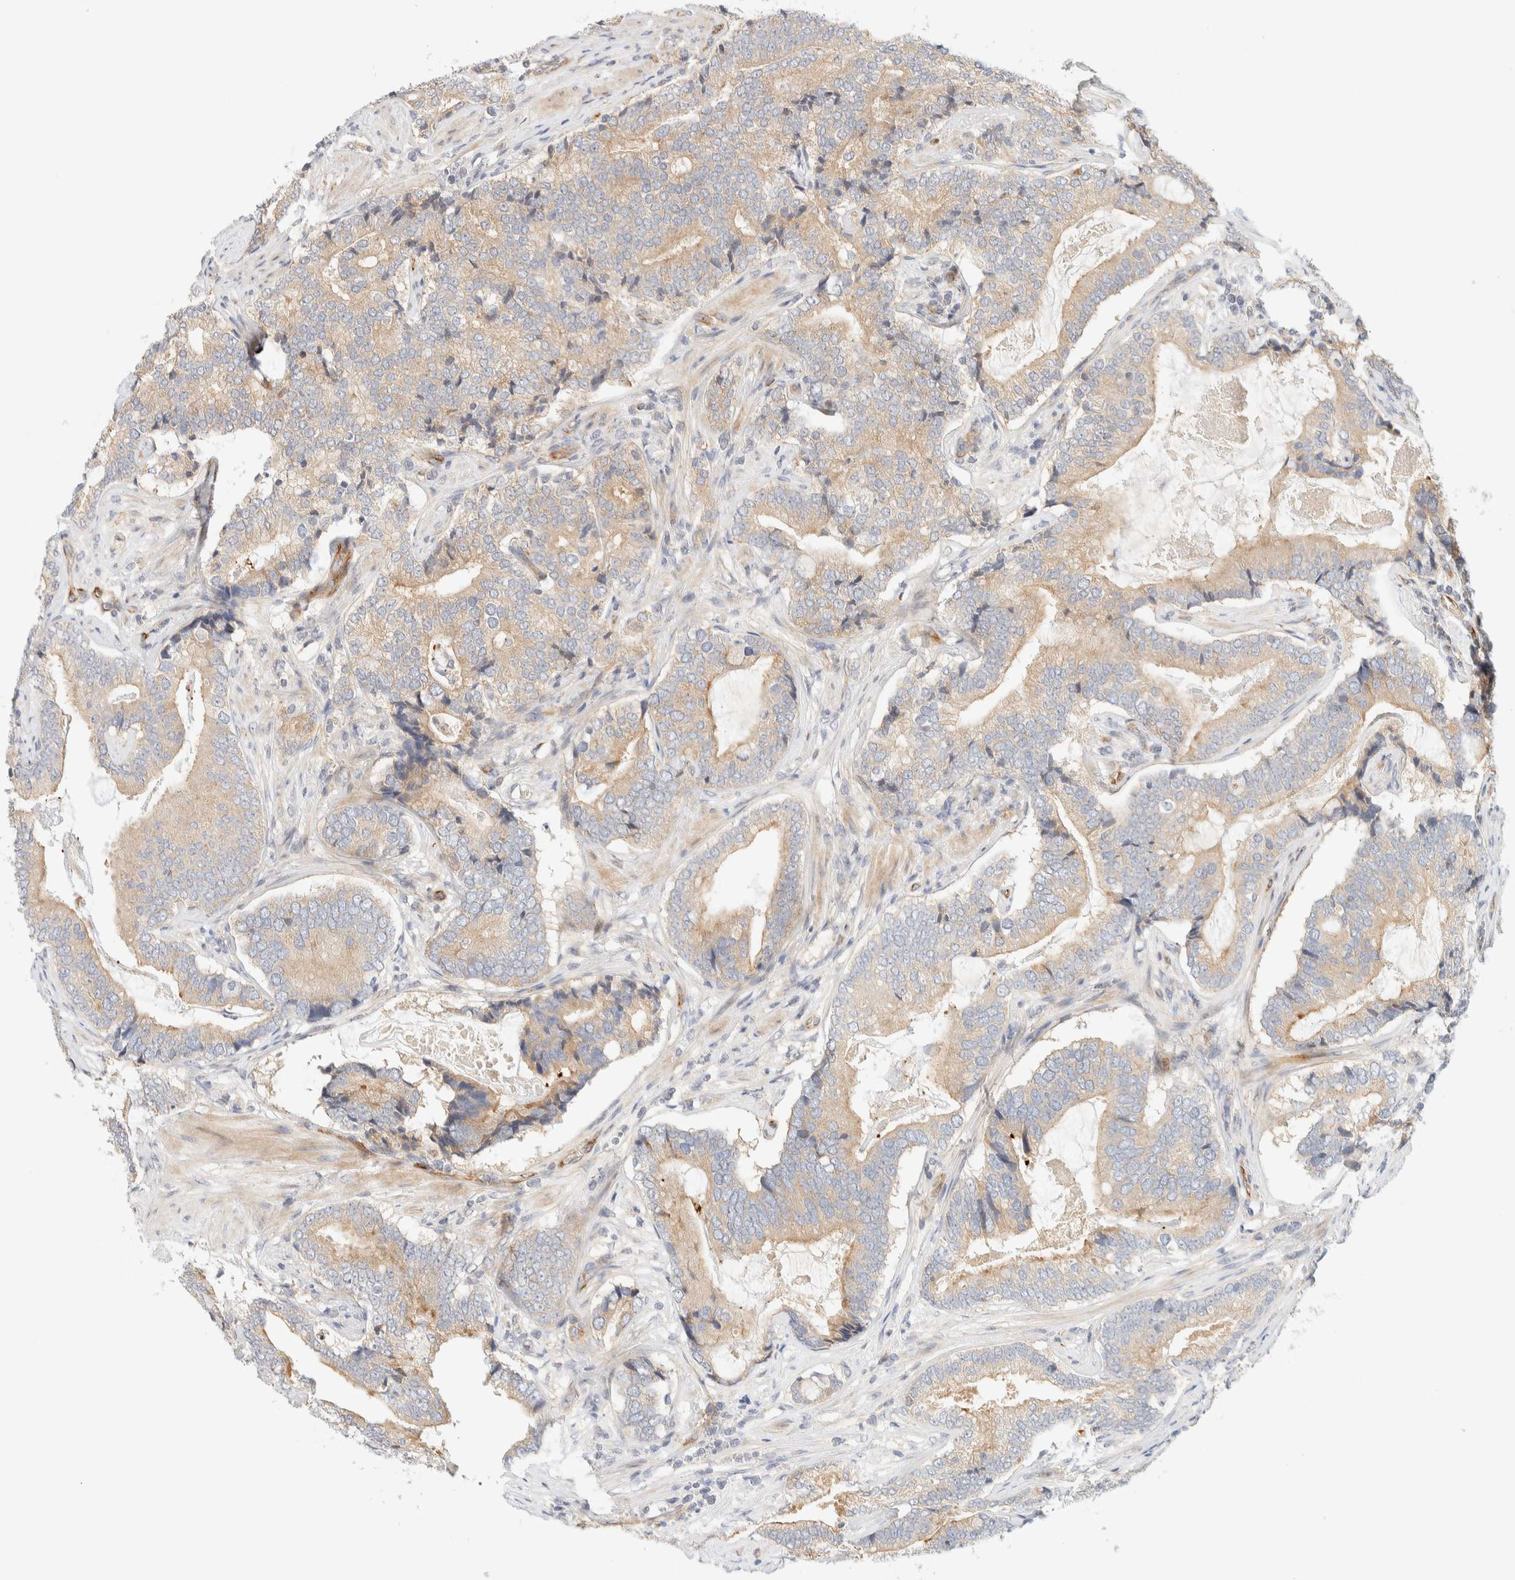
{"staining": {"intensity": "weak", "quantity": ">75%", "location": "cytoplasmic/membranous"}, "tissue": "prostate cancer", "cell_type": "Tumor cells", "image_type": "cancer", "snomed": [{"axis": "morphology", "description": "Adenocarcinoma, High grade"}, {"axis": "topography", "description": "Prostate"}], "caption": "An image of prostate cancer stained for a protein reveals weak cytoplasmic/membranous brown staining in tumor cells. Using DAB (brown) and hematoxylin (blue) stains, captured at high magnification using brightfield microscopy.", "gene": "FAT1", "patient": {"sex": "male", "age": 55}}